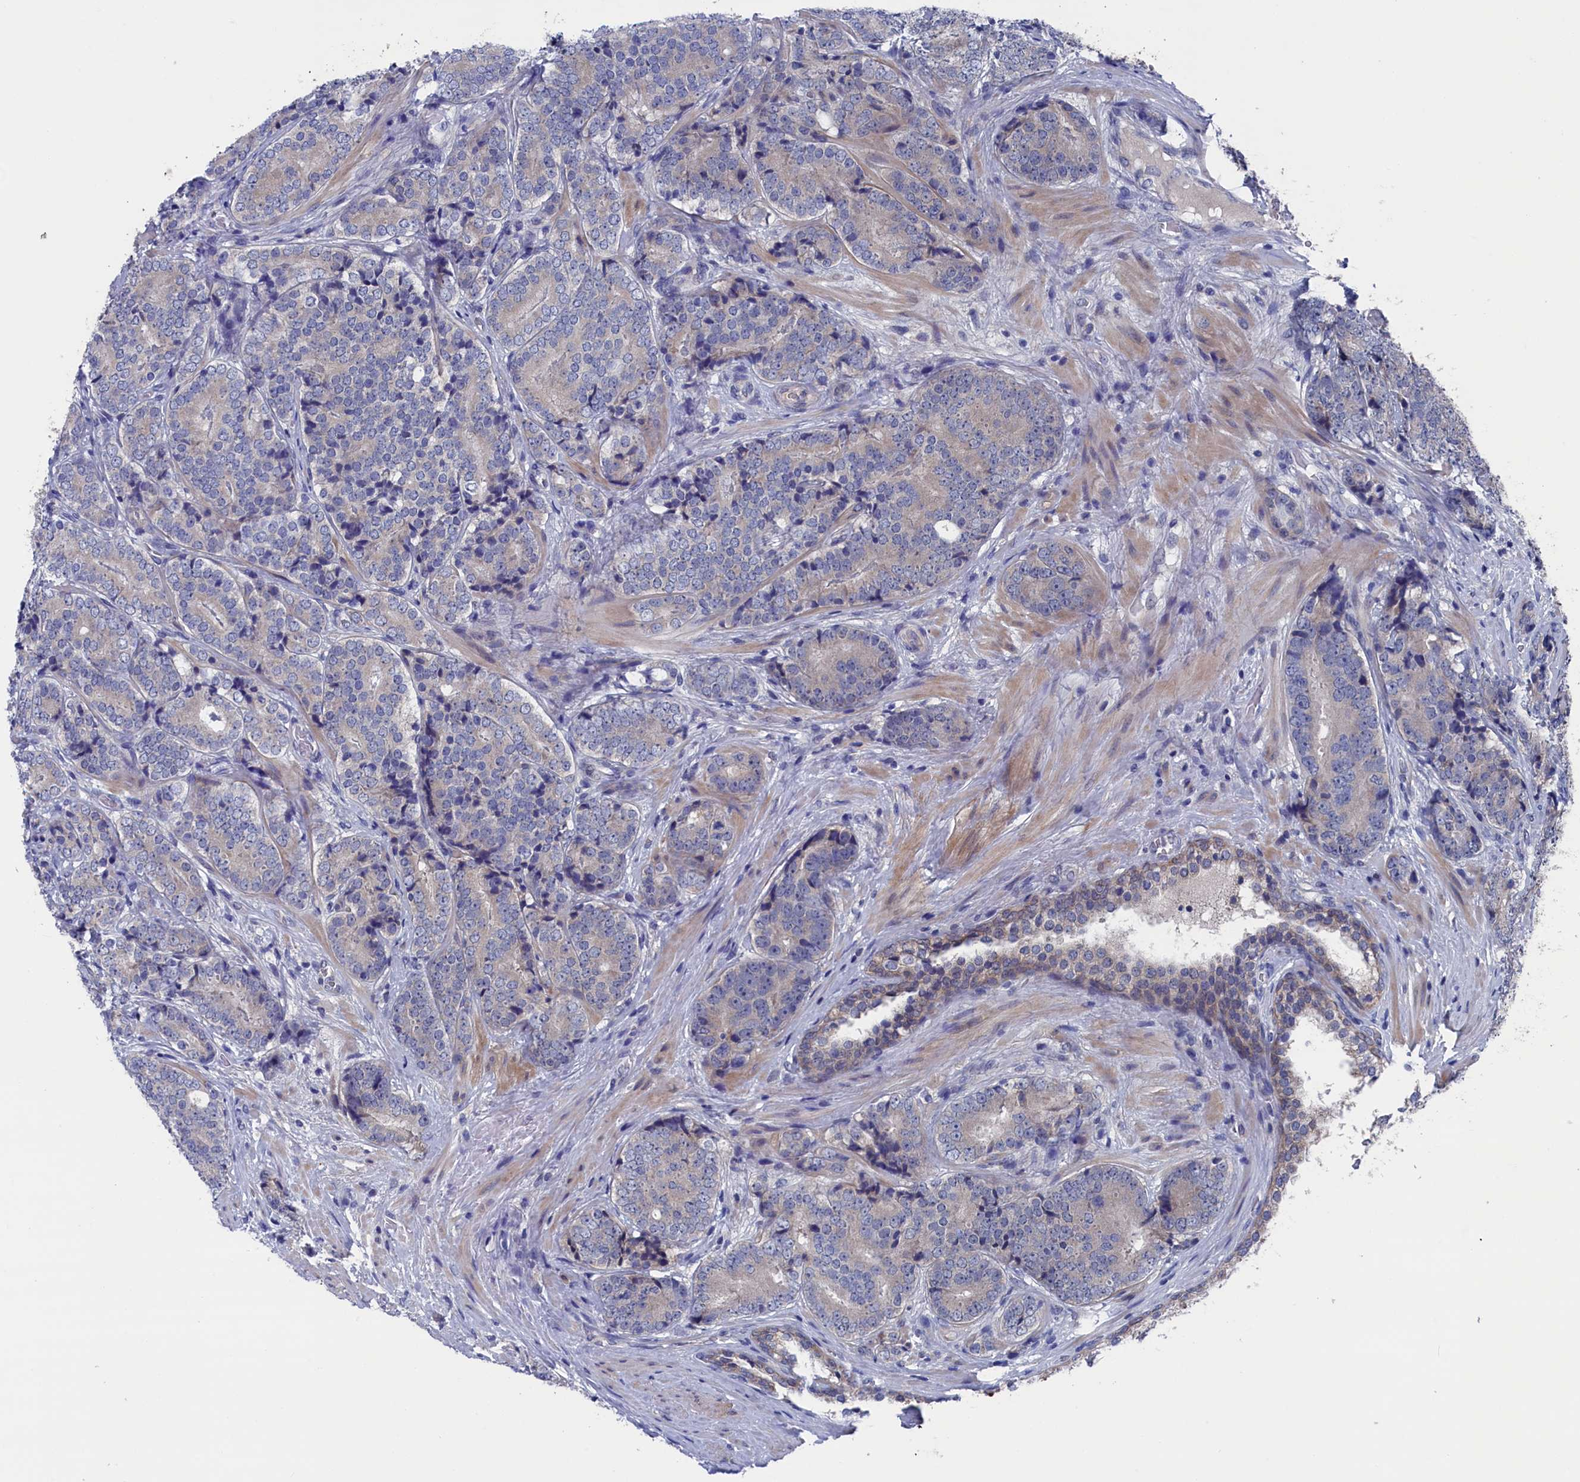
{"staining": {"intensity": "weak", "quantity": "<25%", "location": "cytoplasmic/membranous"}, "tissue": "prostate cancer", "cell_type": "Tumor cells", "image_type": "cancer", "snomed": [{"axis": "morphology", "description": "Adenocarcinoma, High grade"}, {"axis": "topography", "description": "Prostate"}], "caption": "A high-resolution image shows IHC staining of prostate cancer, which reveals no significant positivity in tumor cells.", "gene": "SPATA13", "patient": {"sex": "male", "age": 56}}